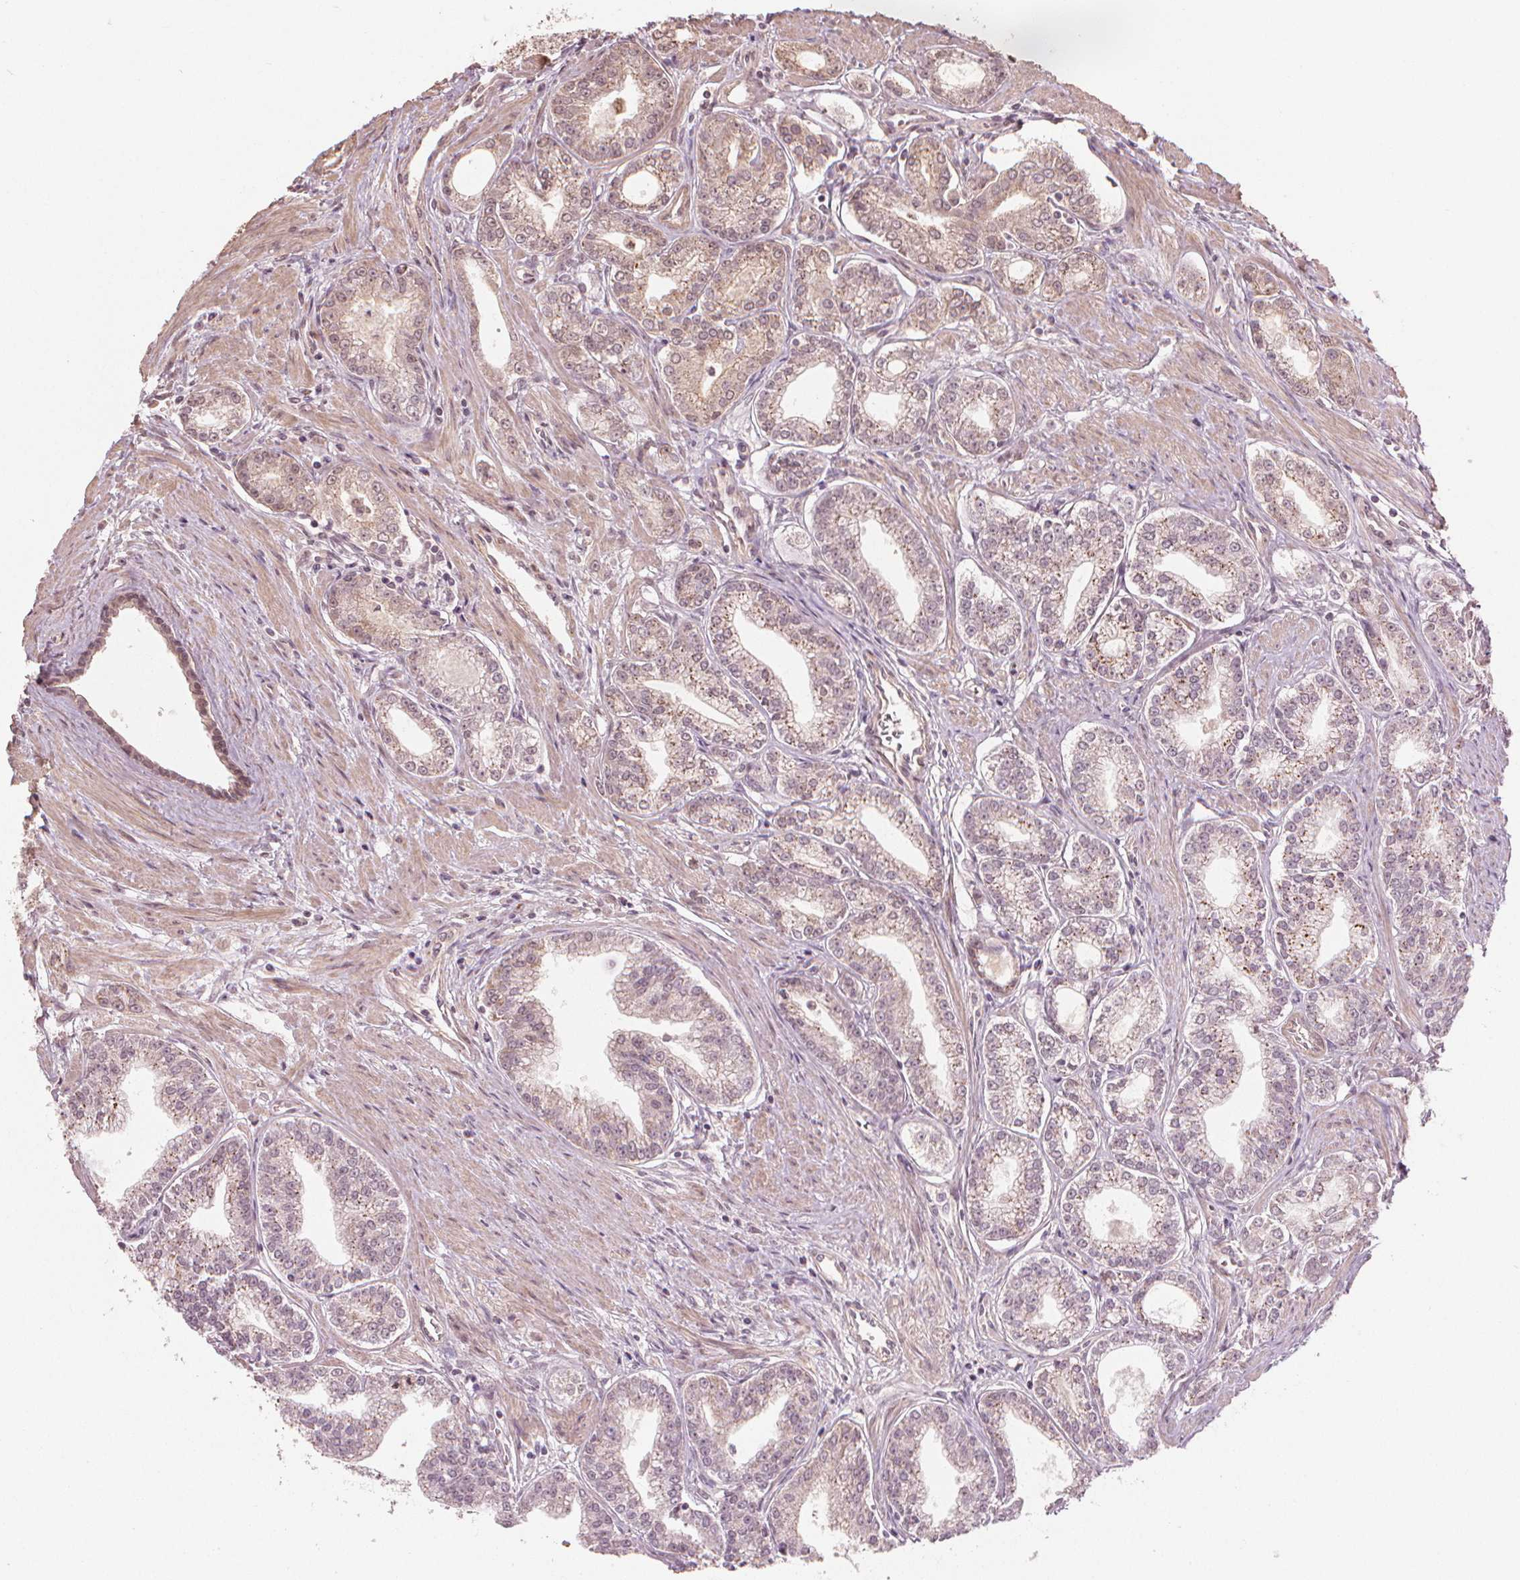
{"staining": {"intensity": "weak", "quantity": "25%-75%", "location": "cytoplasmic/membranous,nuclear"}, "tissue": "prostate cancer", "cell_type": "Tumor cells", "image_type": "cancer", "snomed": [{"axis": "morphology", "description": "Adenocarcinoma, NOS"}, {"axis": "topography", "description": "Prostate"}], "caption": "This histopathology image demonstrates immunohistochemistry staining of prostate cancer (adenocarcinoma), with low weak cytoplasmic/membranous and nuclear positivity in approximately 25%-75% of tumor cells.", "gene": "CLBA1", "patient": {"sex": "male", "age": 71}}